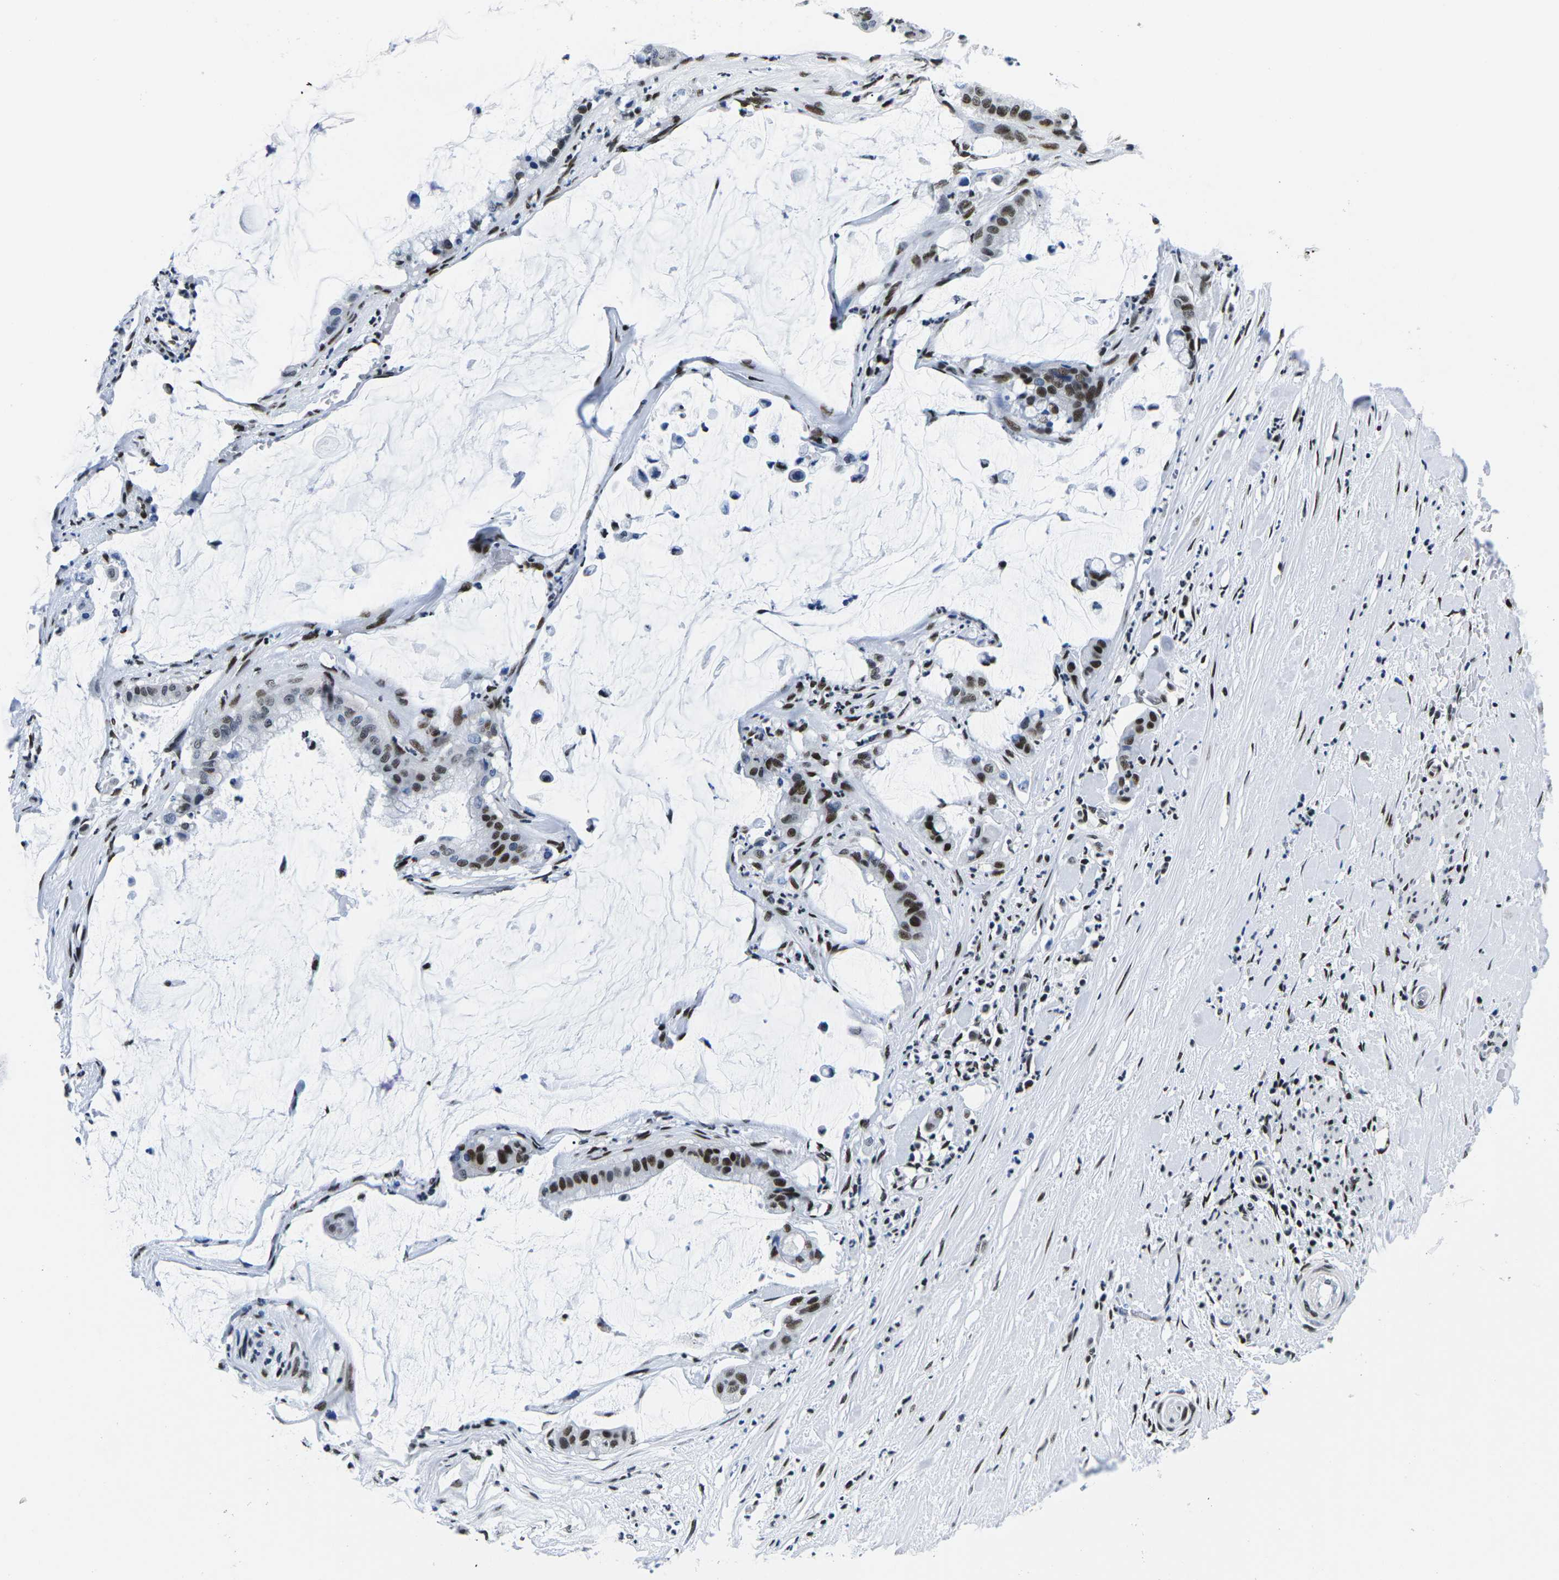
{"staining": {"intensity": "strong", "quantity": ">75%", "location": "nuclear"}, "tissue": "pancreatic cancer", "cell_type": "Tumor cells", "image_type": "cancer", "snomed": [{"axis": "morphology", "description": "Adenocarcinoma, NOS"}, {"axis": "topography", "description": "Pancreas"}], "caption": "Immunohistochemical staining of human pancreatic cancer (adenocarcinoma) shows high levels of strong nuclear protein positivity in approximately >75% of tumor cells. The staining was performed using DAB to visualize the protein expression in brown, while the nuclei were stained in blue with hematoxylin (Magnification: 20x).", "gene": "ATF1", "patient": {"sex": "male", "age": 41}}